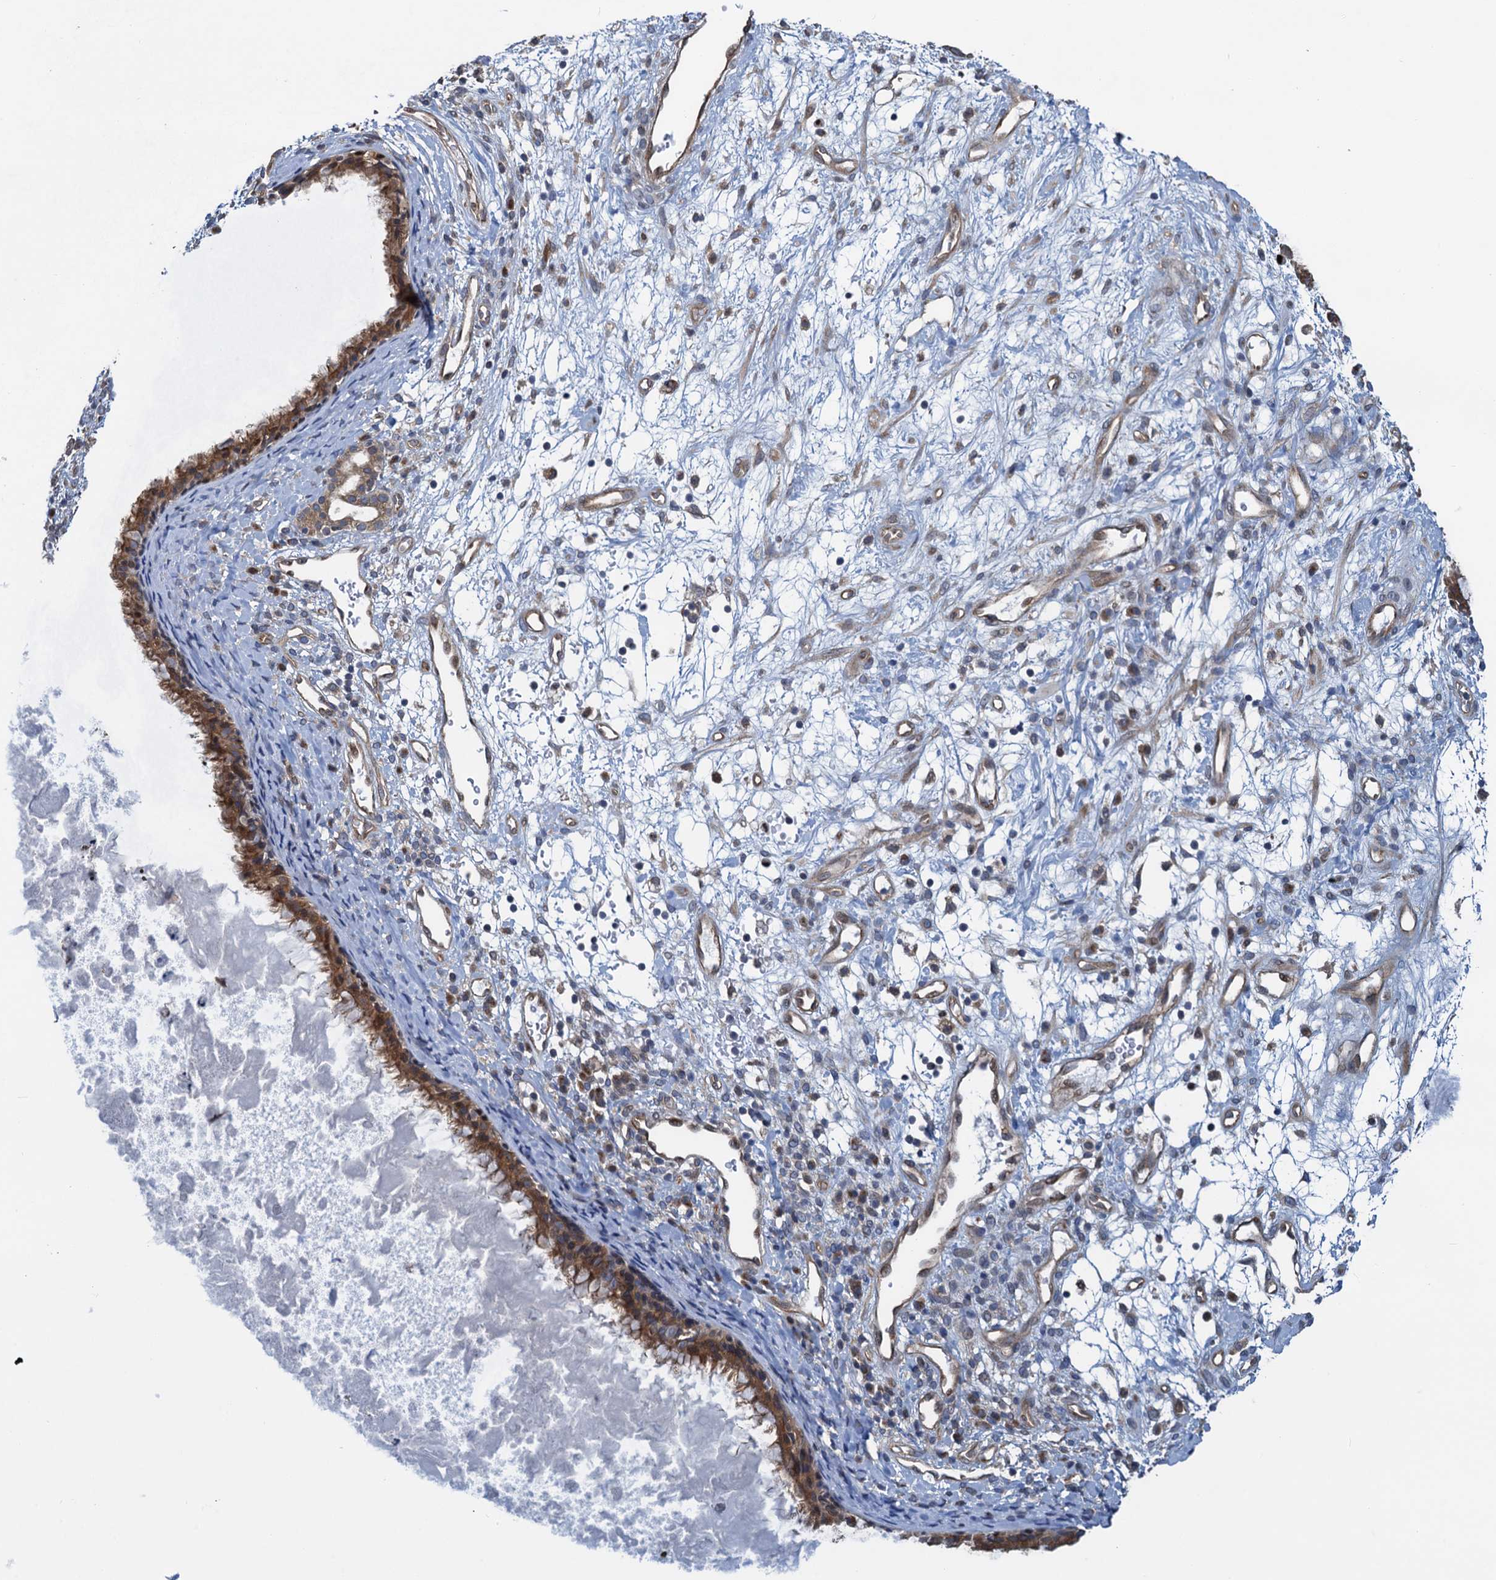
{"staining": {"intensity": "moderate", "quantity": ">75%", "location": "cytoplasmic/membranous"}, "tissue": "nasopharynx", "cell_type": "Respiratory epithelial cells", "image_type": "normal", "snomed": [{"axis": "morphology", "description": "Normal tissue, NOS"}, {"axis": "topography", "description": "Nasopharynx"}], "caption": "Respiratory epithelial cells exhibit medium levels of moderate cytoplasmic/membranous staining in about >75% of cells in benign nasopharynx.", "gene": "RNF125", "patient": {"sex": "male", "age": 22}}